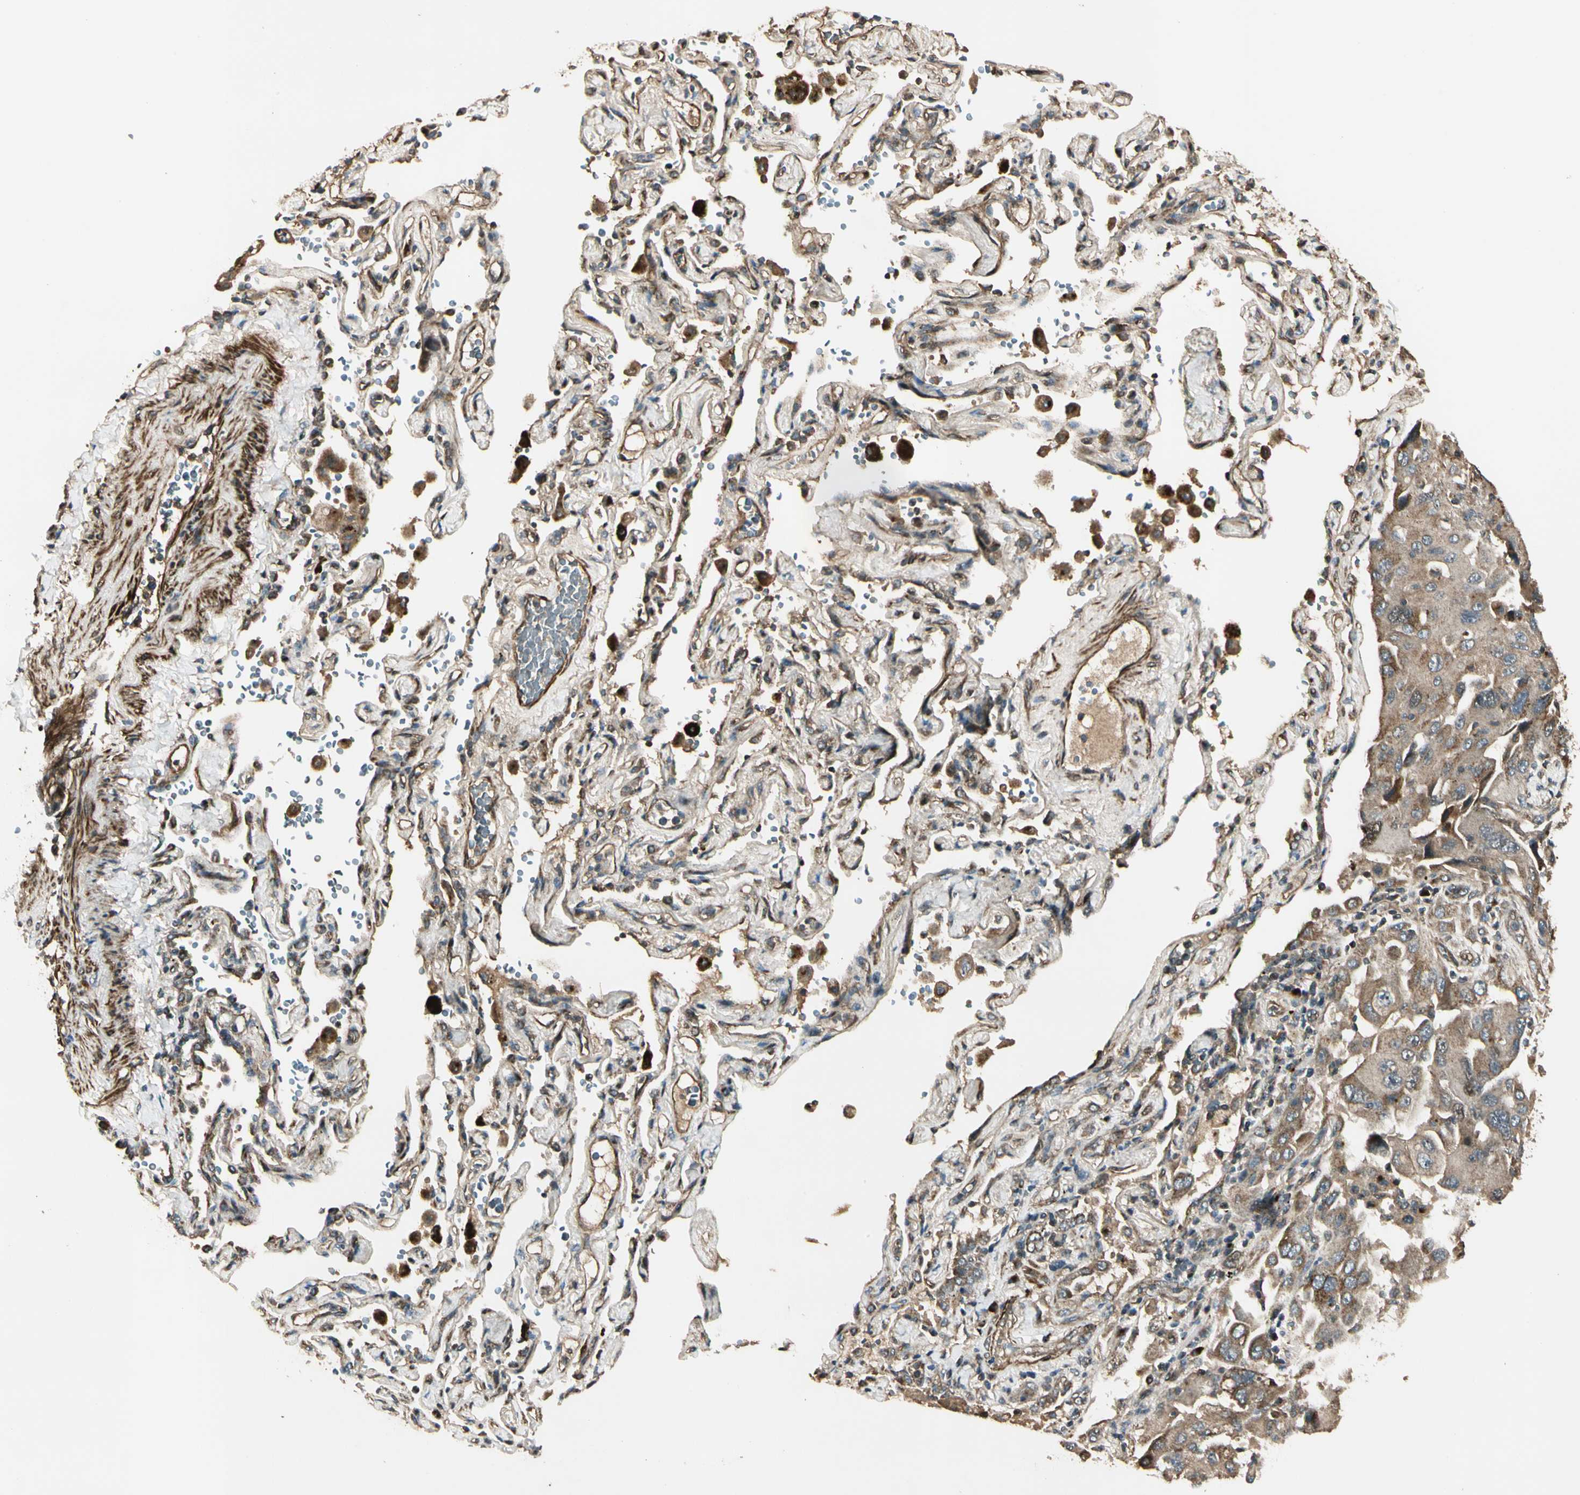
{"staining": {"intensity": "moderate", "quantity": ">75%", "location": "cytoplasmic/membranous"}, "tissue": "lung cancer", "cell_type": "Tumor cells", "image_type": "cancer", "snomed": [{"axis": "morphology", "description": "Adenocarcinoma, NOS"}, {"axis": "topography", "description": "Lung"}], "caption": "Moderate cytoplasmic/membranous expression for a protein is present in approximately >75% of tumor cells of adenocarcinoma (lung) using IHC.", "gene": "GCK", "patient": {"sex": "female", "age": 65}}